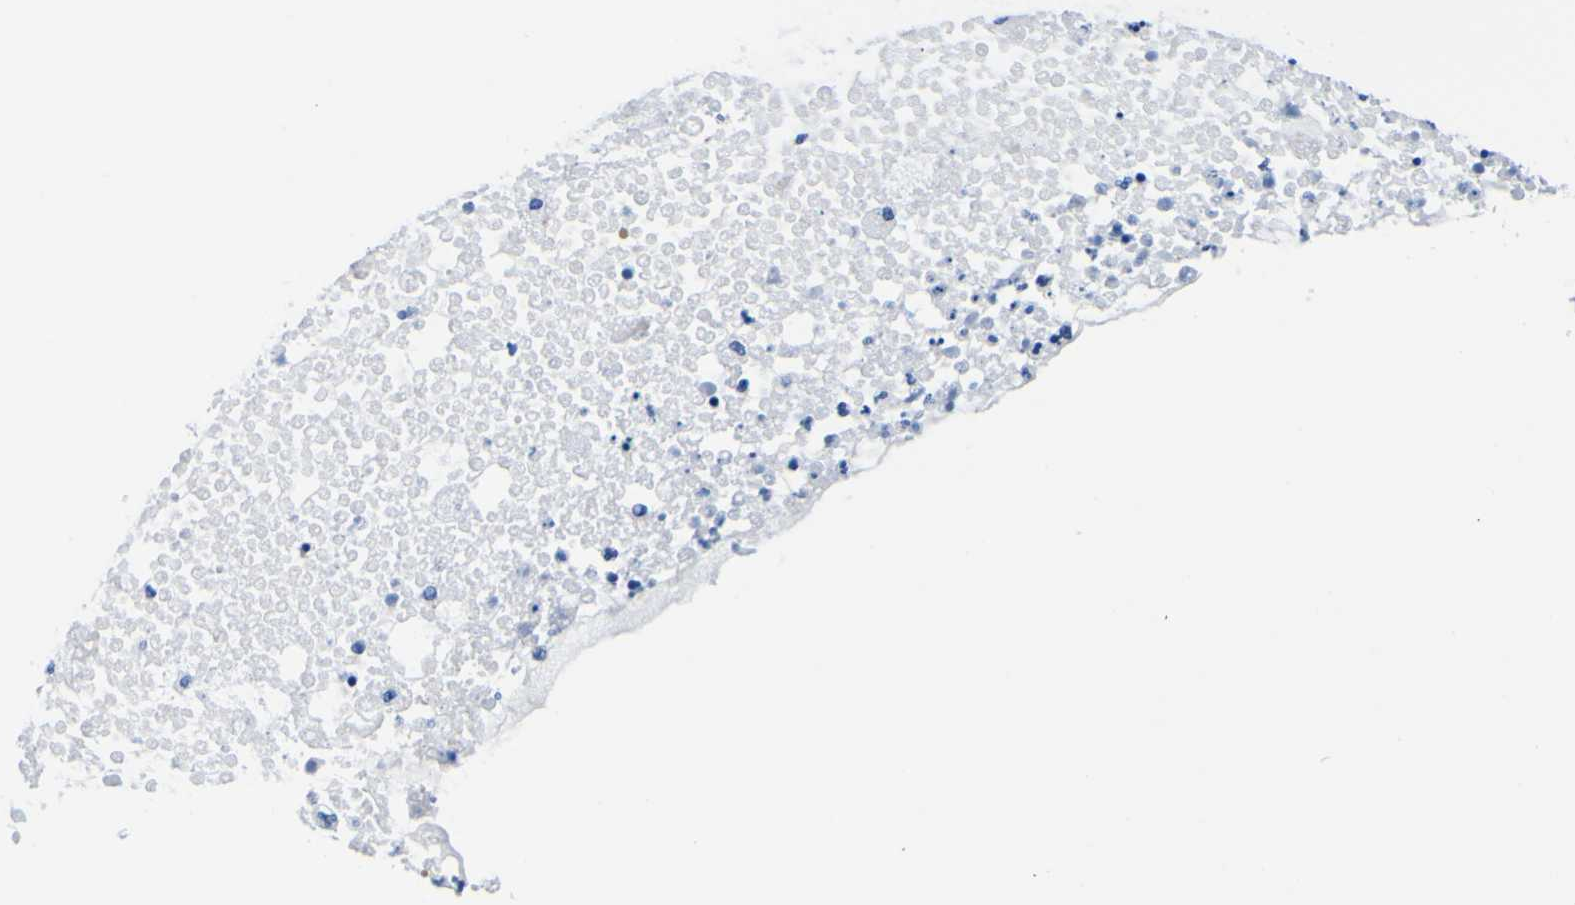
{"staining": {"intensity": "negative", "quantity": "none", "location": "none"}, "tissue": "ovarian cancer", "cell_type": "Tumor cells", "image_type": "cancer", "snomed": [{"axis": "morphology", "description": "Cystadenocarcinoma, mucinous, NOS"}, {"axis": "topography", "description": "Ovary"}], "caption": "High magnification brightfield microscopy of ovarian cancer (mucinous cystadenocarcinoma) stained with DAB (3,3'-diaminobenzidine) (brown) and counterstained with hematoxylin (blue): tumor cells show no significant staining.", "gene": "CUL4B", "patient": {"sex": "female", "age": 80}}